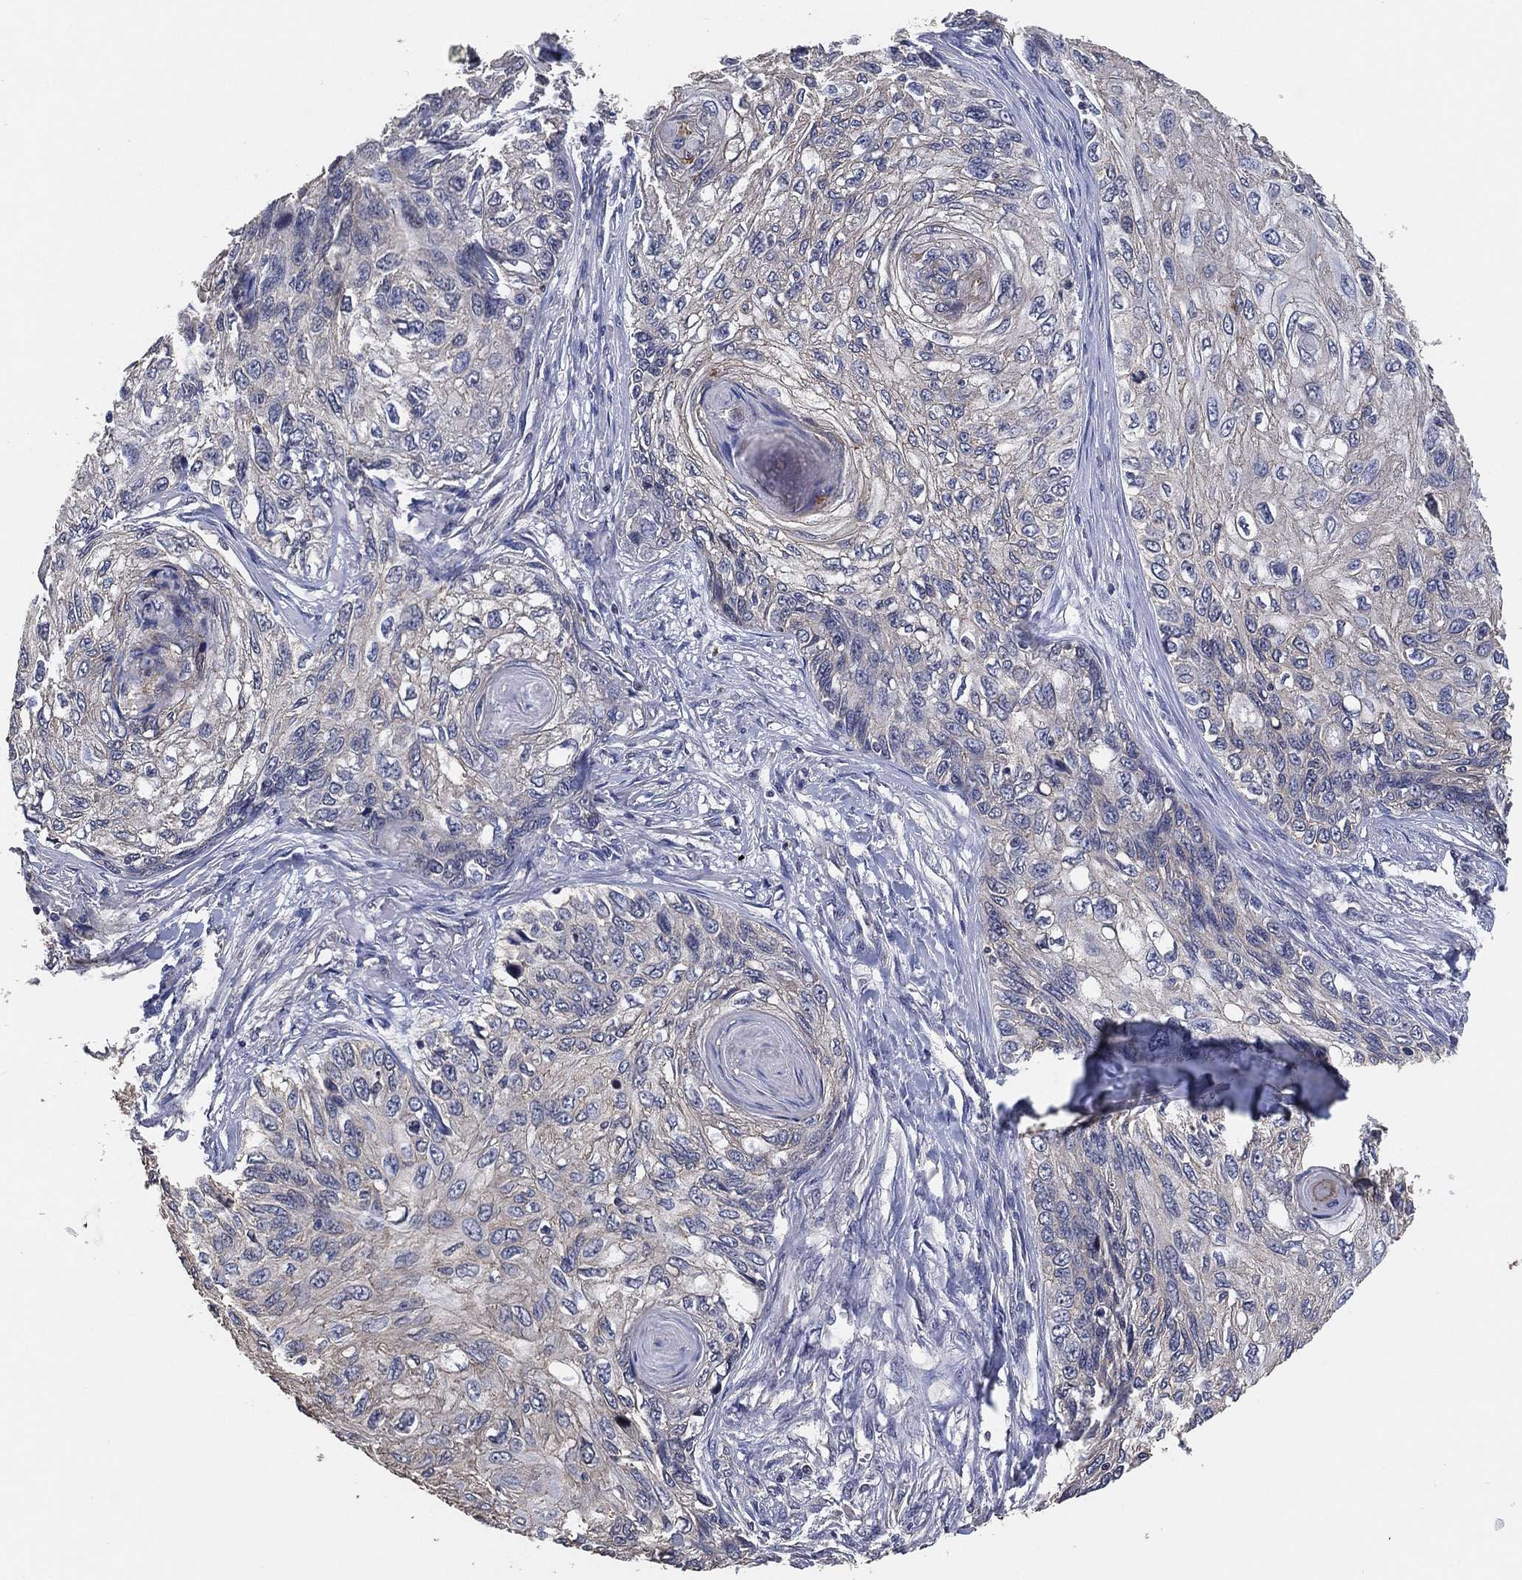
{"staining": {"intensity": "weak", "quantity": "<25%", "location": "cytoplasmic/membranous"}, "tissue": "skin cancer", "cell_type": "Tumor cells", "image_type": "cancer", "snomed": [{"axis": "morphology", "description": "Squamous cell carcinoma, NOS"}, {"axis": "topography", "description": "Skin"}], "caption": "A micrograph of human skin cancer (squamous cell carcinoma) is negative for staining in tumor cells. (DAB immunohistochemistry visualized using brightfield microscopy, high magnification).", "gene": "KLK5", "patient": {"sex": "male", "age": 92}}